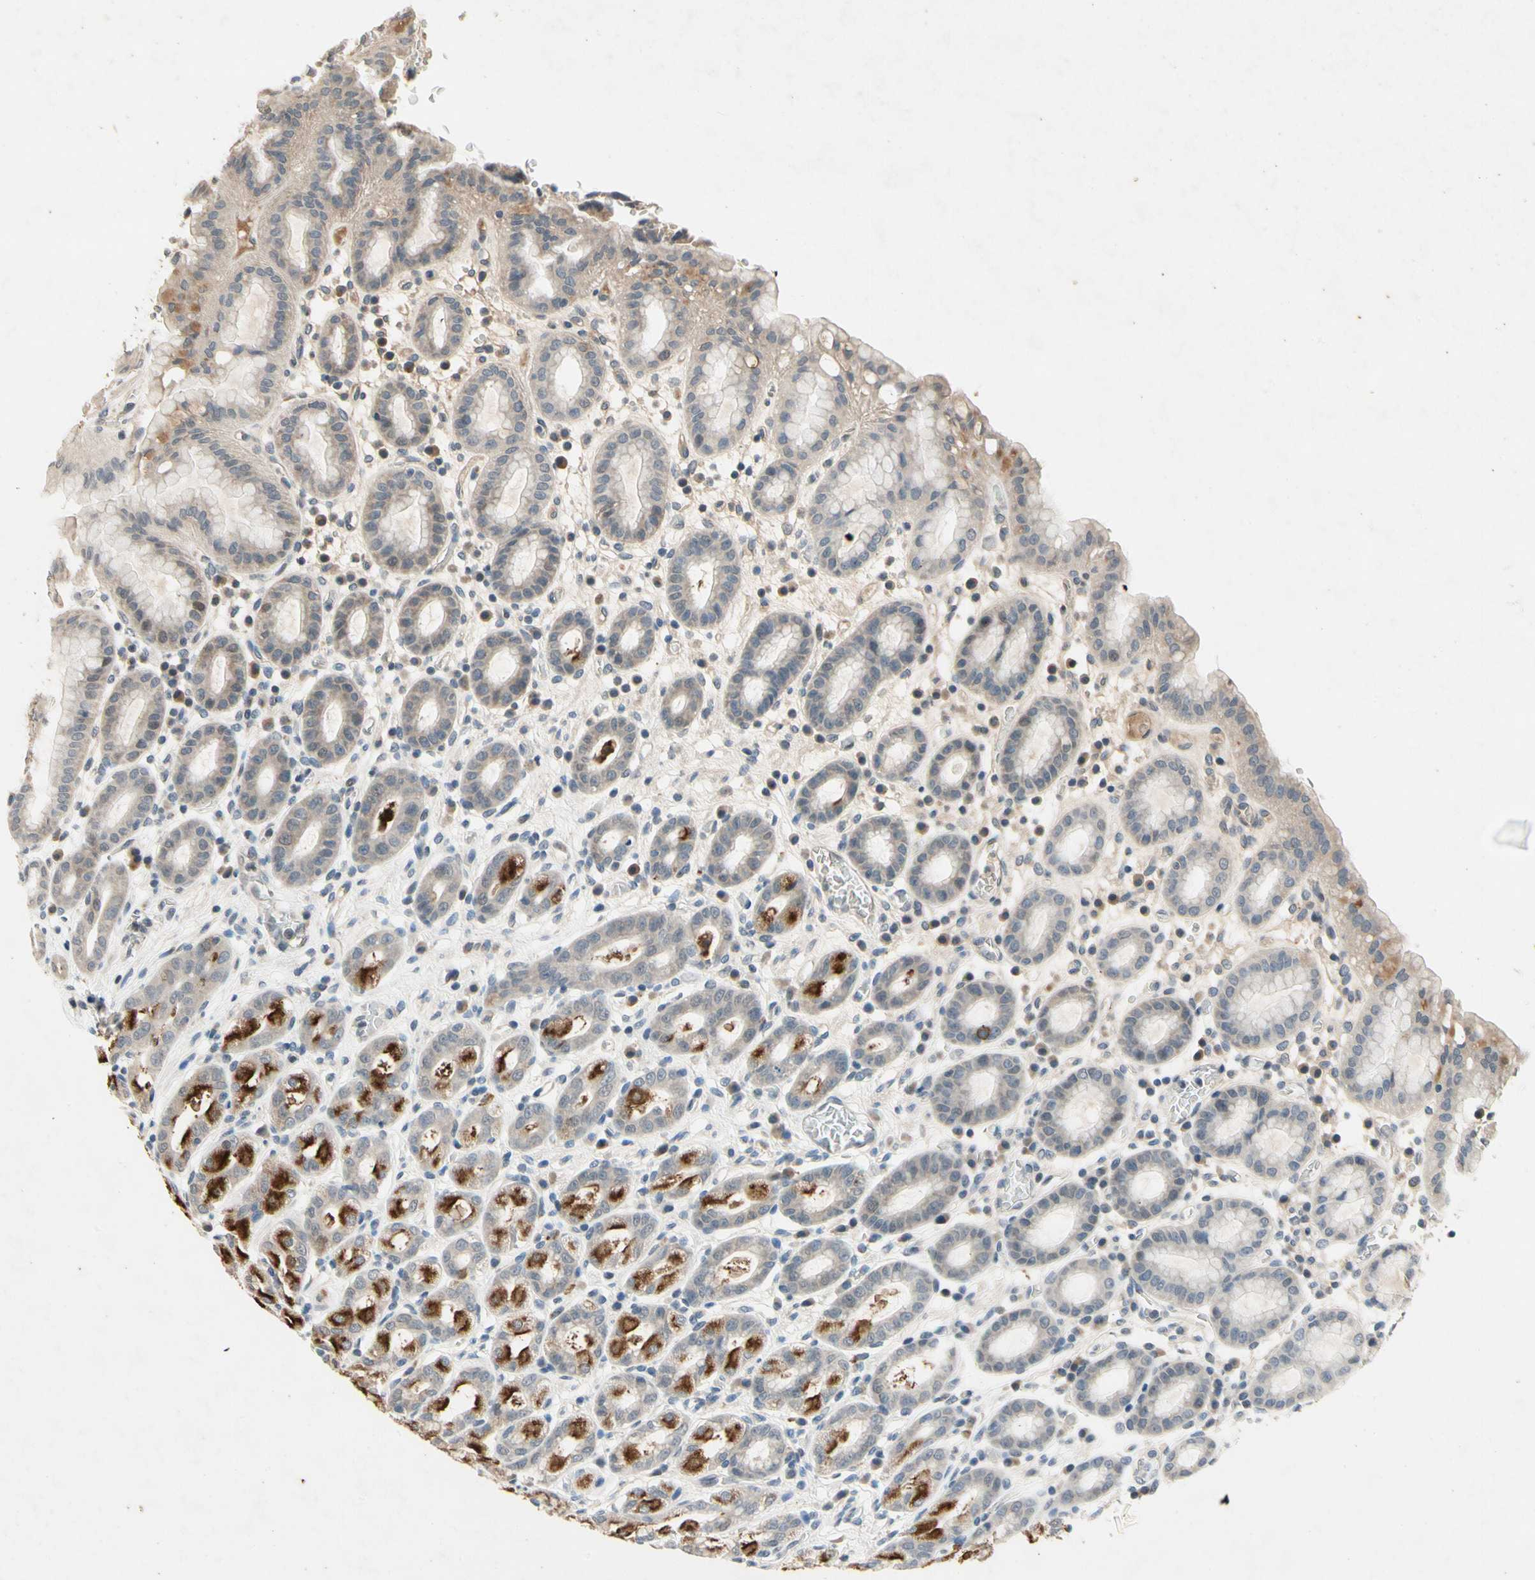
{"staining": {"intensity": "strong", "quantity": "25%-75%", "location": "cytoplasmic/membranous"}, "tissue": "stomach", "cell_type": "Glandular cells", "image_type": "normal", "snomed": [{"axis": "morphology", "description": "Normal tissue, NOS"}, {"axis": "topography", "description": "Stomach, upper"}], "caption": "Immunohistochemistry histopathology image of normal stomach: human stomach stained using immunohistochemistry displays high levels of strong protein expression localized specifically in the cytoplasmic/membranous of glandular cells, appearing as a cytoplasmic/membranous brown color.", "gene": "DPY19L3", "patient": {"sex": "male", "age": 68}}